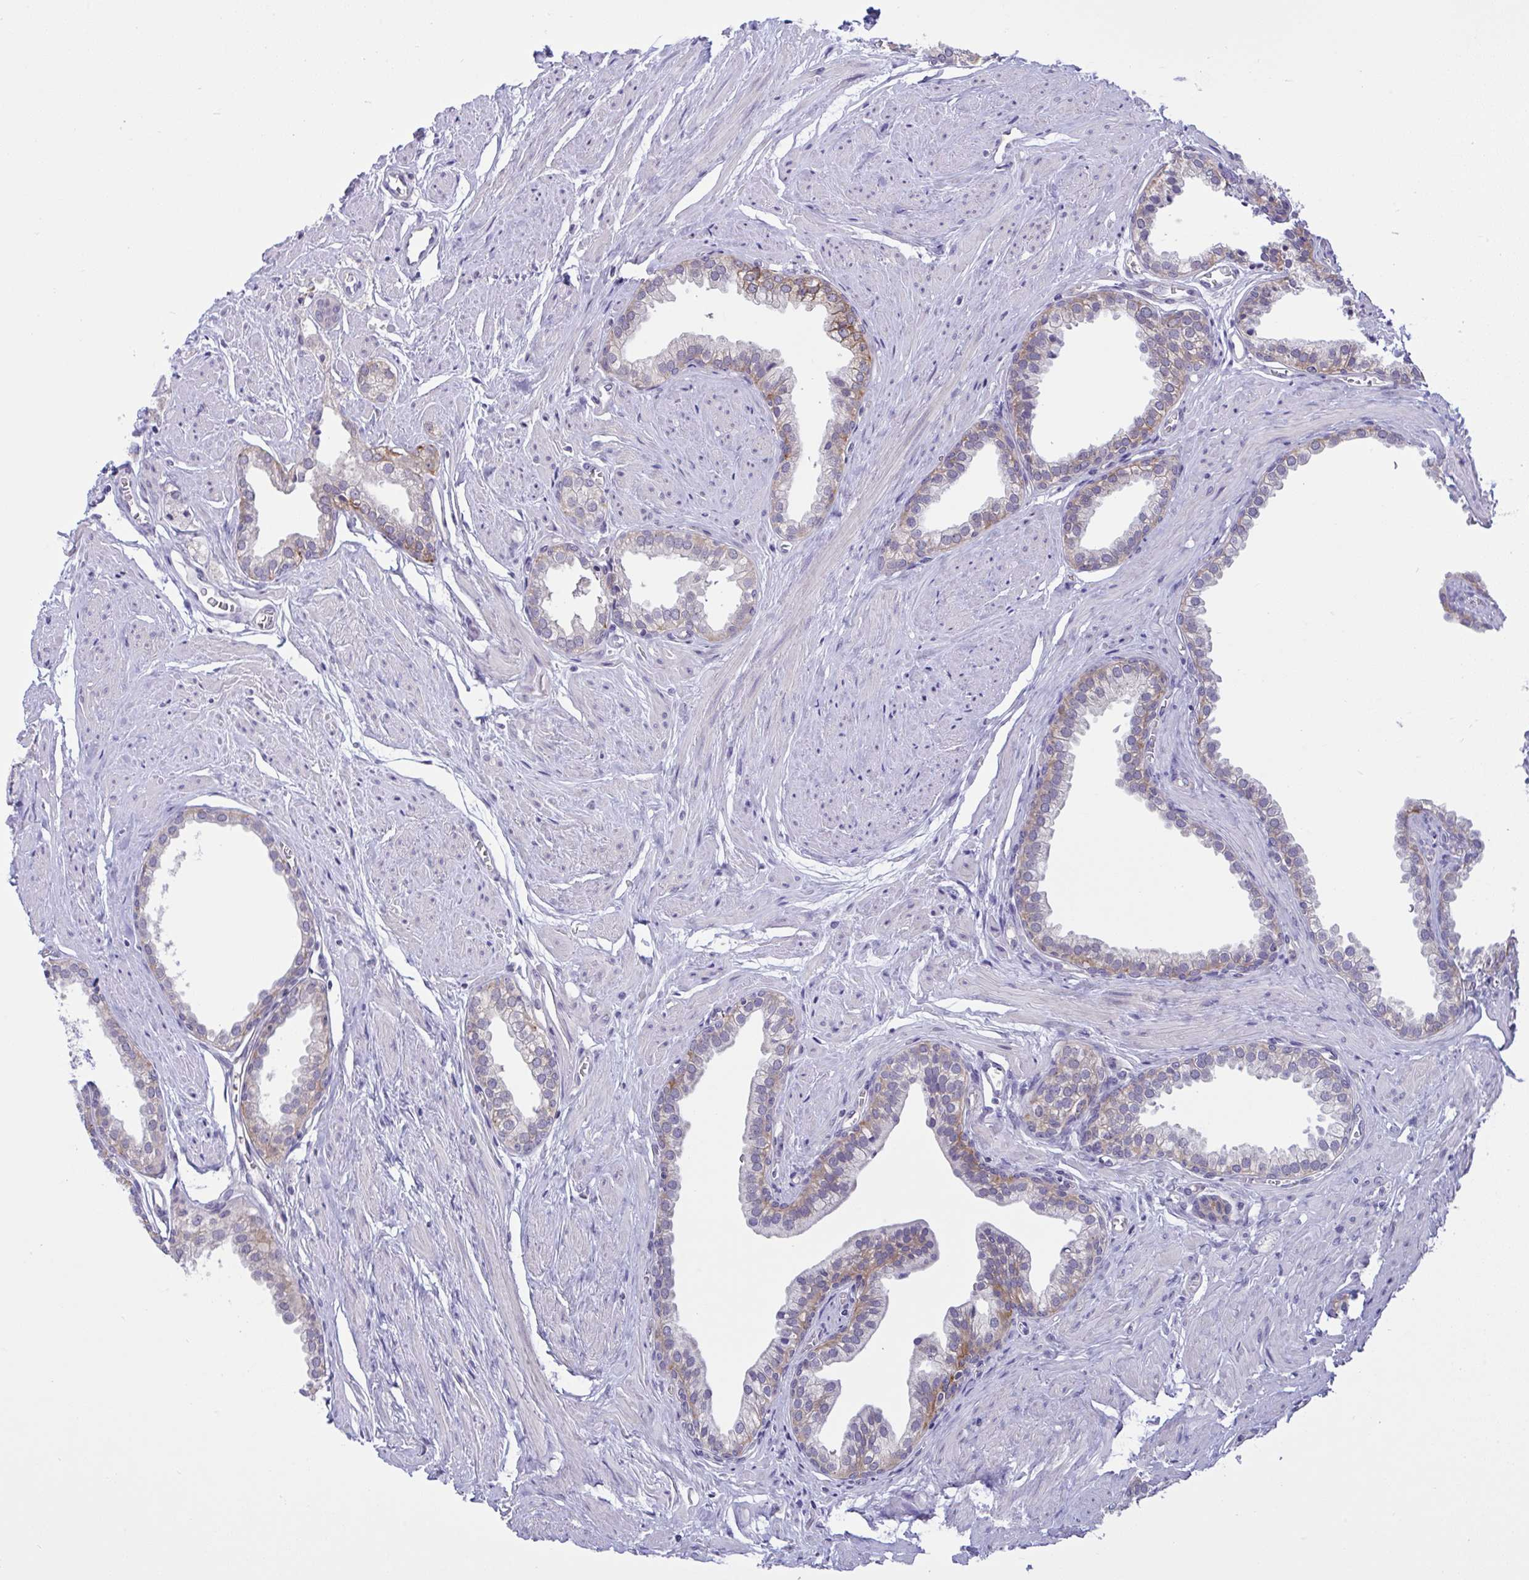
{"staining": {"intensity": "moderate", "quantity": "25%-75%", "location": "cytoplasmic/membranous"}, "tissue": "prostate", "cell_type": "Glandular cells", "image_type": "normal", "snomed": [{"axis": "morphology", "description": "Normal tissue, NOS"}, {"axis": "topography", "description": "Prostate"}, {"axis": "topography", "description": "Peripheral nerve tissue"}], "caption": "The image shows immunohistochemical staining of unremarkable prostate. There is moderate cytoplasmic/membranous expression is present in approximately 25%-75% of glandular cells. The staining is performed using DAB (3,3'-diaminobenzidine) brown chromogen to label protein expression. The nuclei are counter-stained blue using hematoxylin.", "gene": "TMEM41A", "patient": {"sex": "male", "age": 55}}